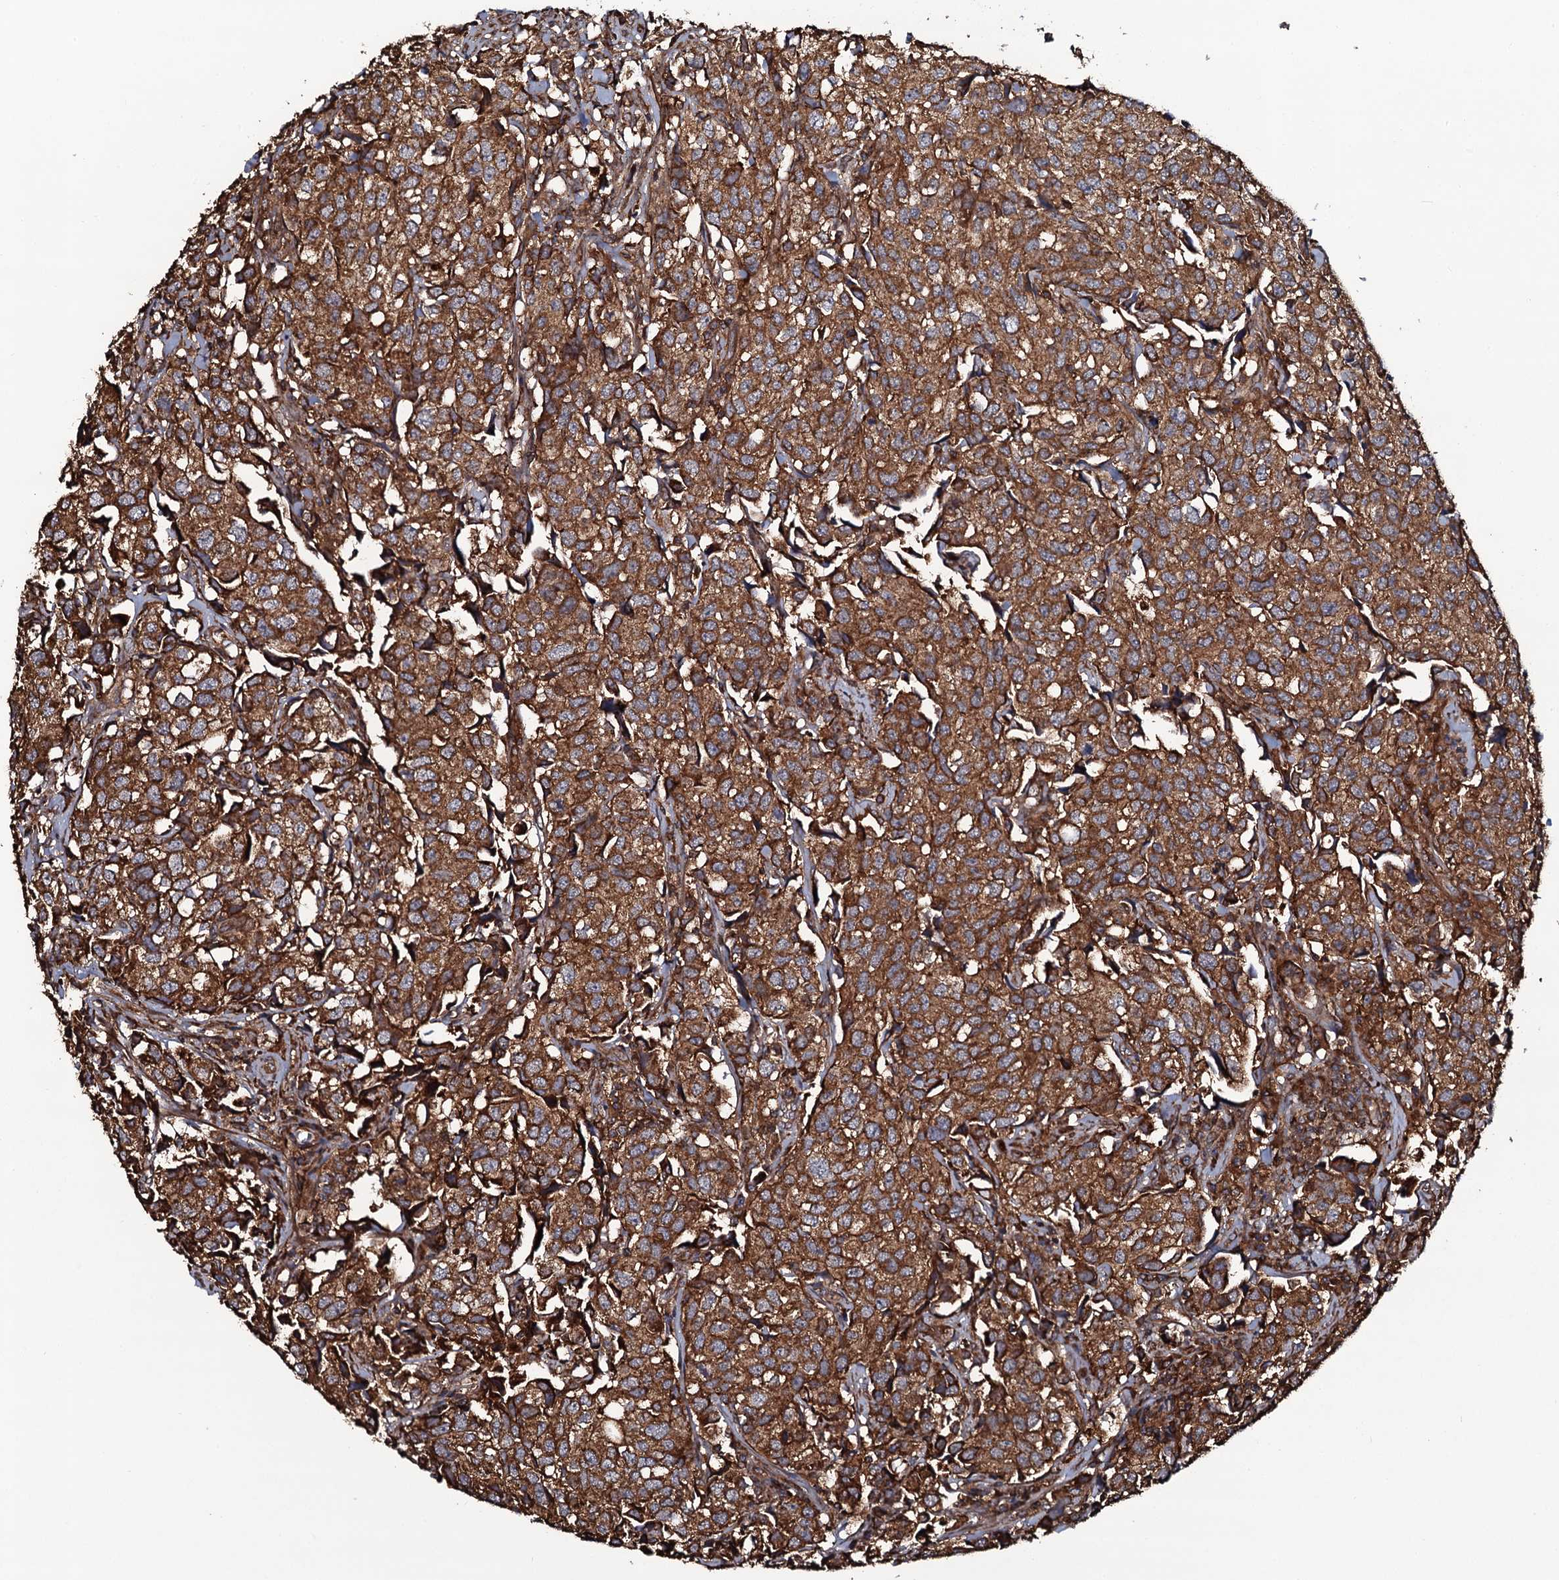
{"staining": {"intensity": "strong", "quantity": ">75%", "location": "cytoplasmic/membranous"}, "tissue": "urothelial cancer", "cell_type": "Tumor cells", "image_type": "cancer", "snomed": [{"axis": "morphology", "description": "Urothelial carcinoma, High grade"}, {"axis": "topography", "description": "Urinary bladder"}], "caption": "This is a histology image of immunohistochemistry staining of urothelial cancer, which shows strong staining in the cytoplasmic/membranous of tumor cells.", "gene": "VWA8", "patient": {"sex": "female", "age": 75}}